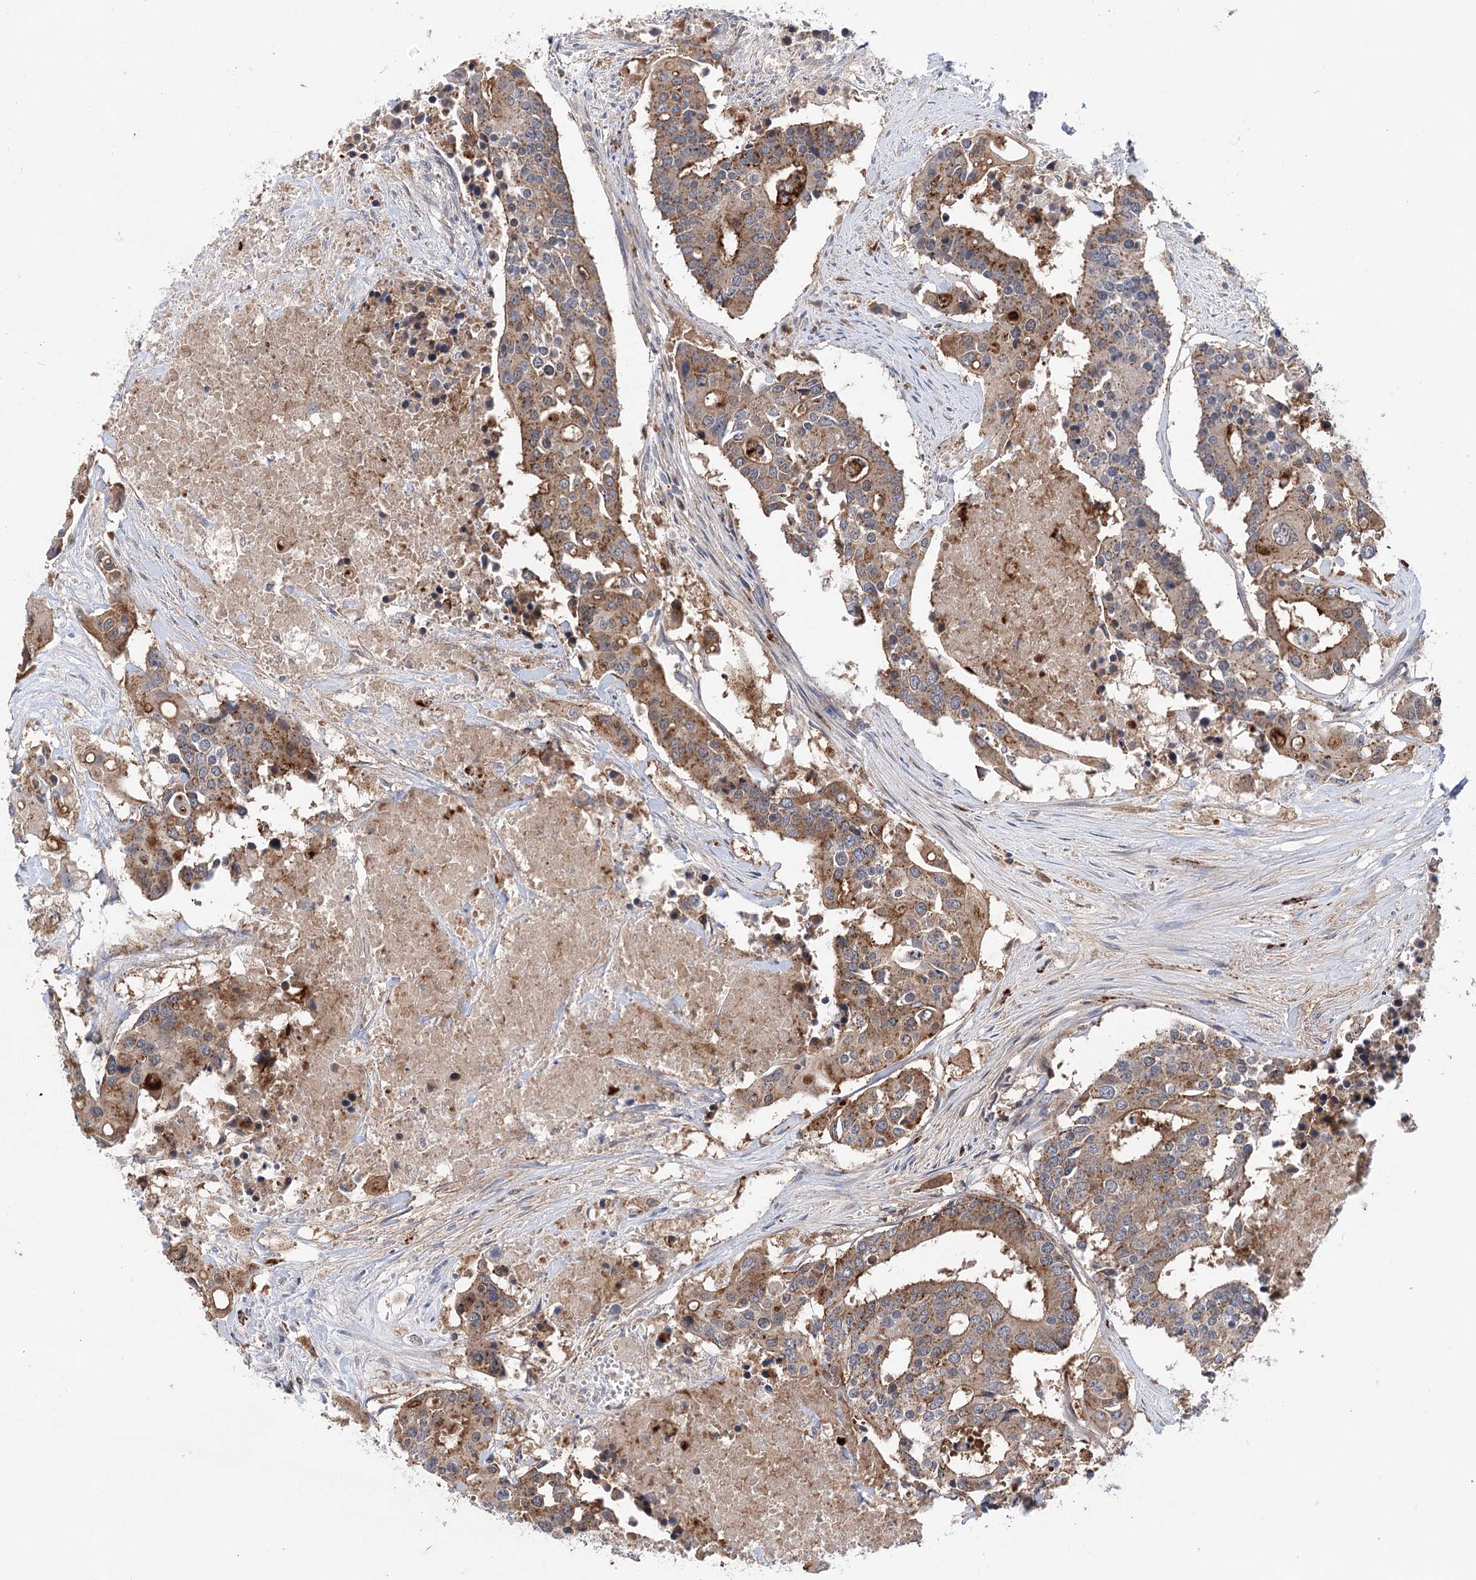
{"staining": {"intensity": "moderate", "quantity": ">75%", "location": "cytoplasmic/membranous"}, "tissue": "colorectal cancer", "cell_type": "Tumor cells", "image_type": "cancer", "snomed": [{"axis": "morphology", "description": "Adenocarcinoma, NOS"}, {"axis": "topography", "description": "Colon"}], "caption": "Tumor cells demonstrate medium levels of moderate cytoplasmic/membranous positivity in about >75% of cells in colorectal cancer (adenocarcinoma).", "gene": "VPS37B", "patient": {"sex": "male", "age": 77}}